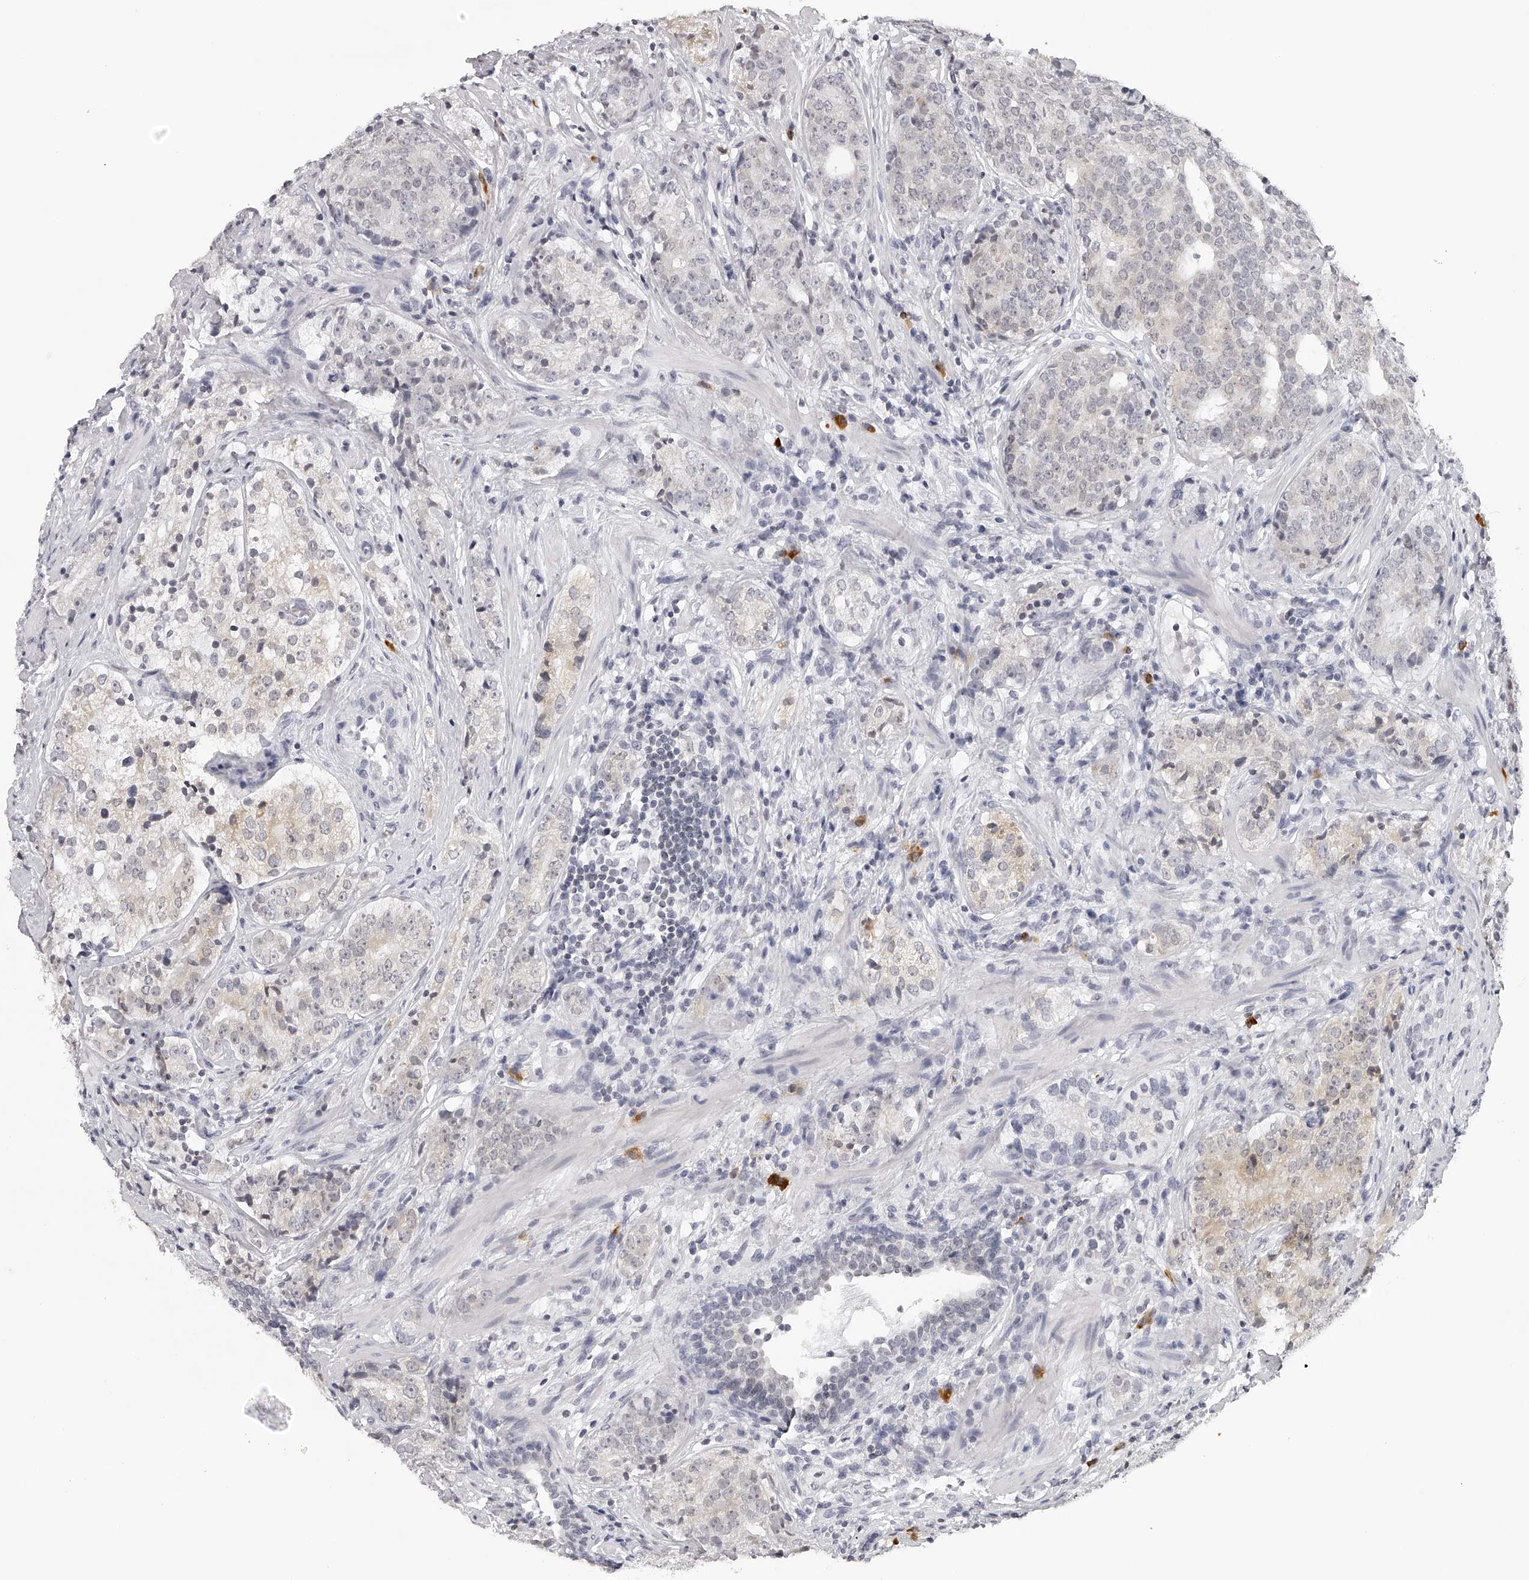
{"staining": {"intensity": "negative", "quantity": "none", "location": "none"}, "tissue": "prostate cancer", "cell_type": "Tumor cells", "image_type": "cancer", "snomed": [{"axis": "morphology", "description": "Adenocarcinoma, High grade"}, {"axis": "topography", "description": "Prostate"}], "caption": "IHC of prostate cancer reveals no positivity in tumor cells. (Immunohistochemistry, brightfield microscopy, high magnification).", "gene": "SEC11C", "patient": {"sex": "male", "age": 56}}